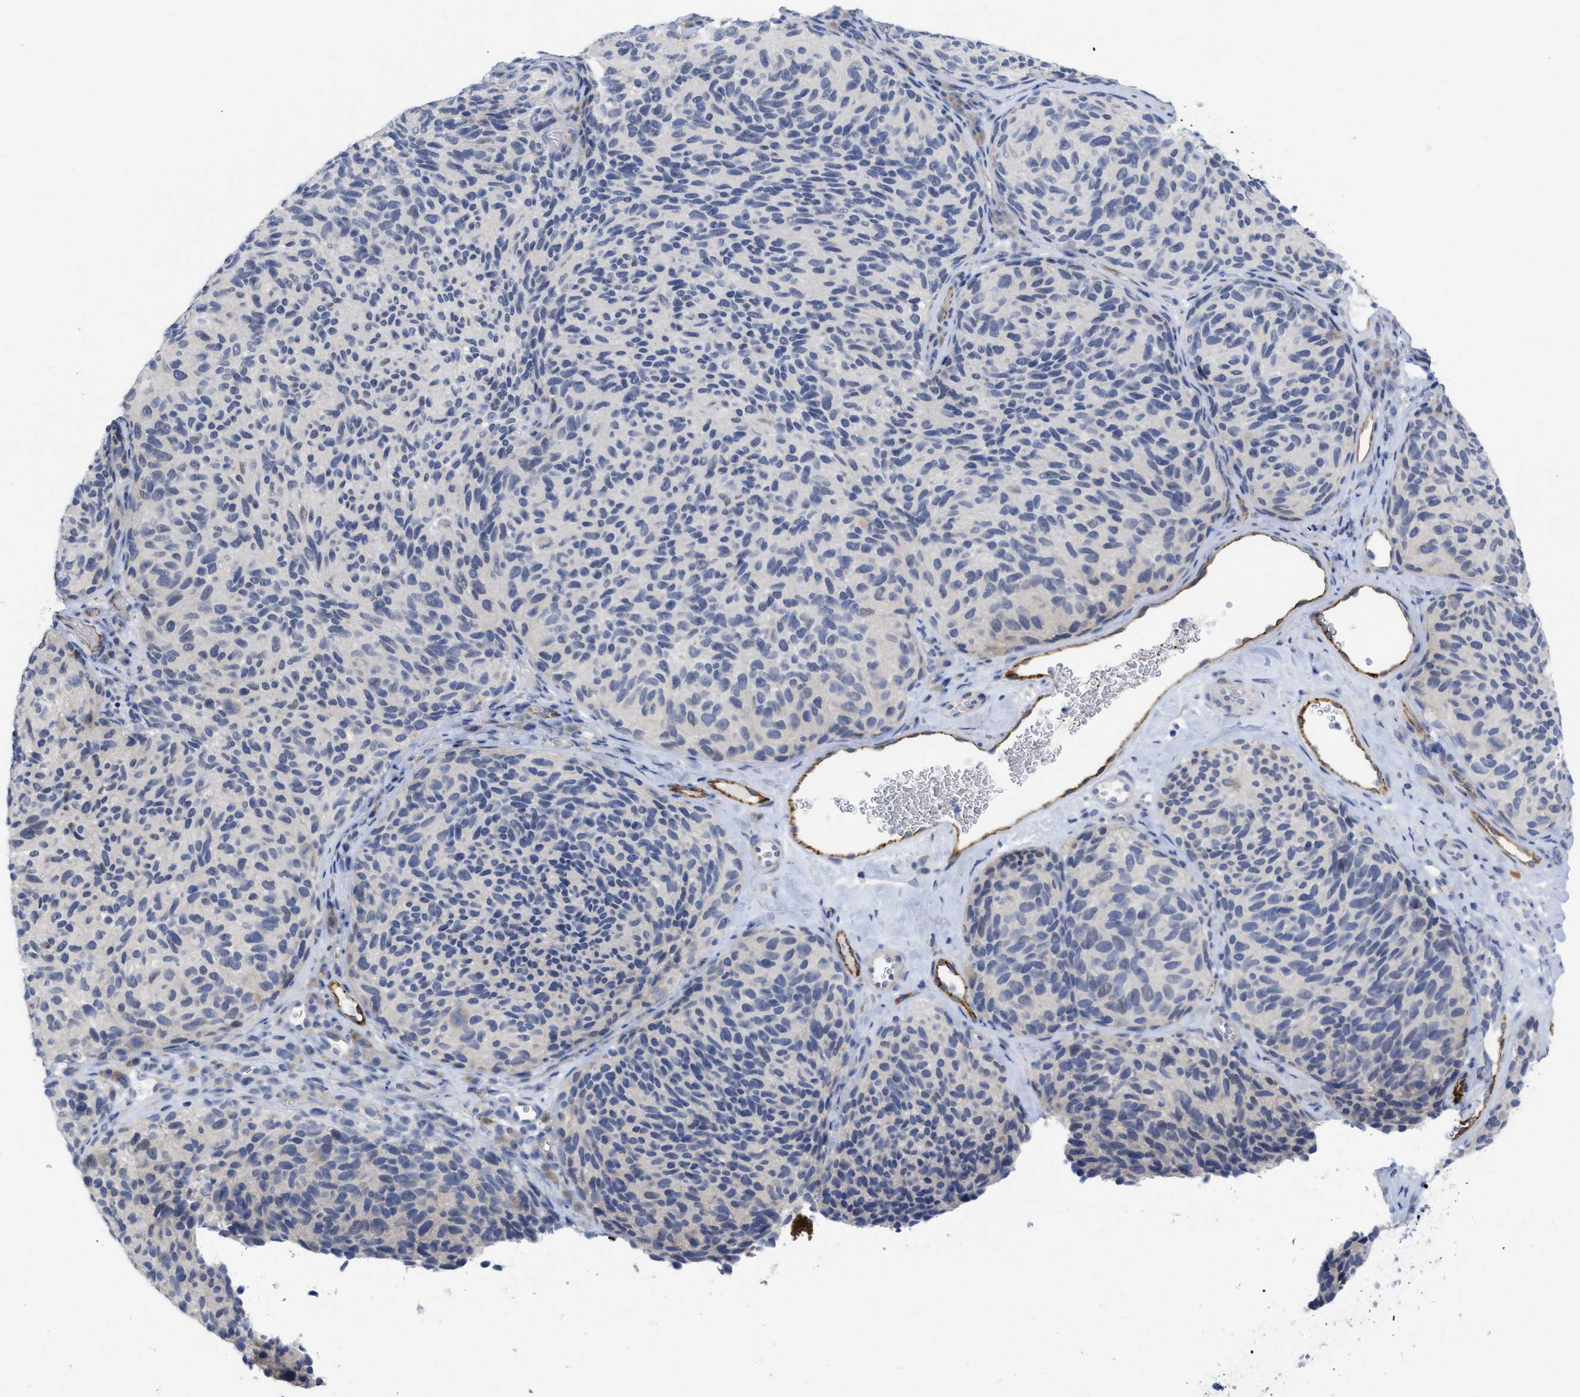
{"staining": {"intensity": "negative", "quantity": "none", "location": "none"}, "tissue": "melanoma", "cell_type": "Tumor cells", "image_type": "cancer", "snomed": [{"axis": "morphology", "description": "Malignant melanoma, NOS"}, {"axis": "topography", "description": "Skin"}], "caption": "High power microscopy micrograph of an immunohistochemistry (IHC) image of malignant melanoma, revealing no significant staining in tumor cells. Nuclei are stained in blue.", "gene": "ACKR1", "patient": {"sex": "female", "age": 73}}